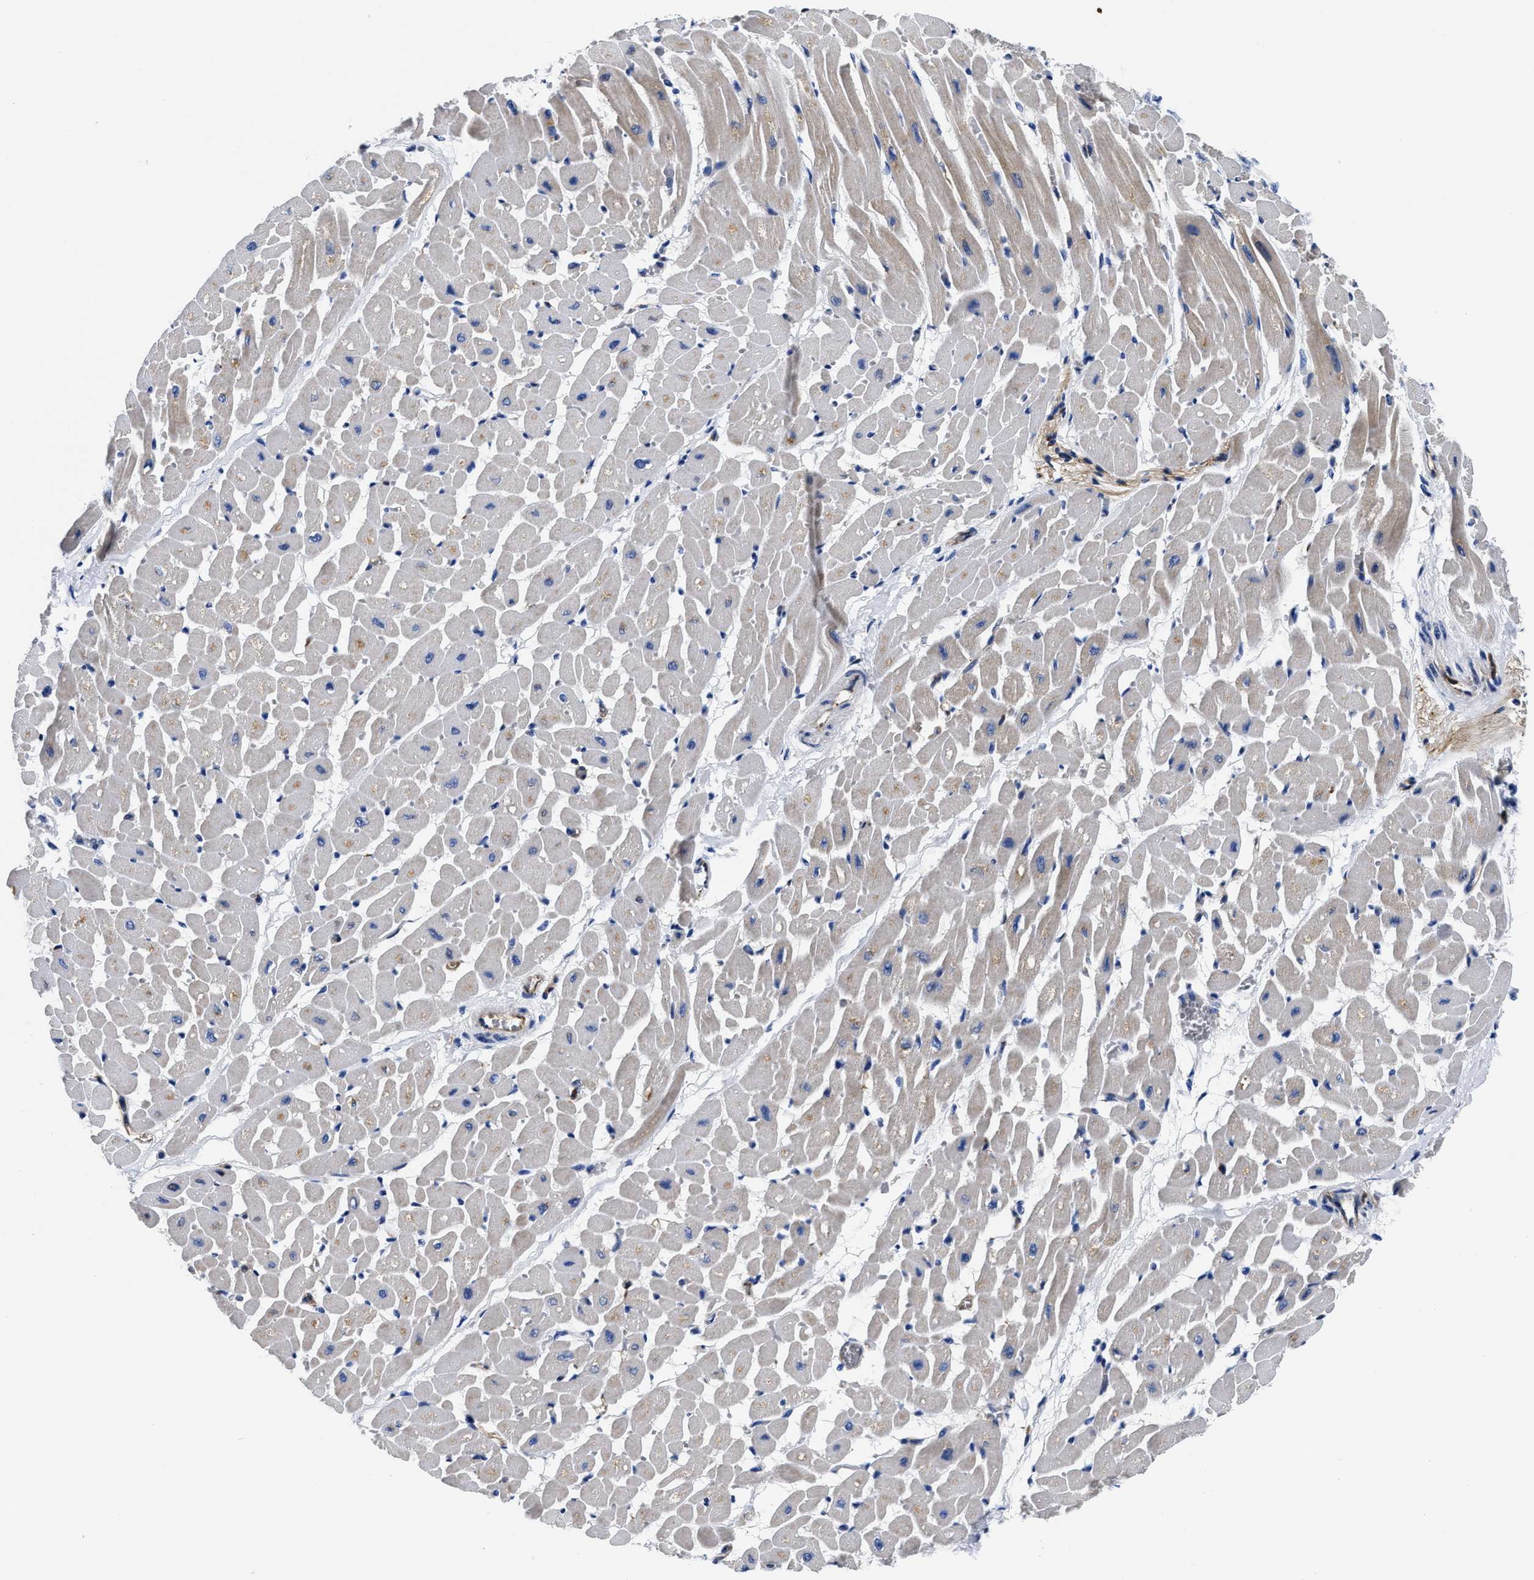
{"staining": {"intensity": "weak", "quantity": "25%-75%", "location": "cytoplasmic/membranous"}, "tissue": "heart muscle", "cell_type": "Cardiomyocytes", "image_type": "normal", "snomed": [{"axis": "morphology", "description": "Normal tissue, NOS"}, {"axis": "topography", "description": "Heart"}], "caption": "Human heart muscle stained for a protein (brown) demonstrates weak cytoplasmic/membranous positive expression in approximately 25%-75% of cardiomyocytes.", "gene": "SLC35F1", "patient": {"sex": "male", "age": 45}}